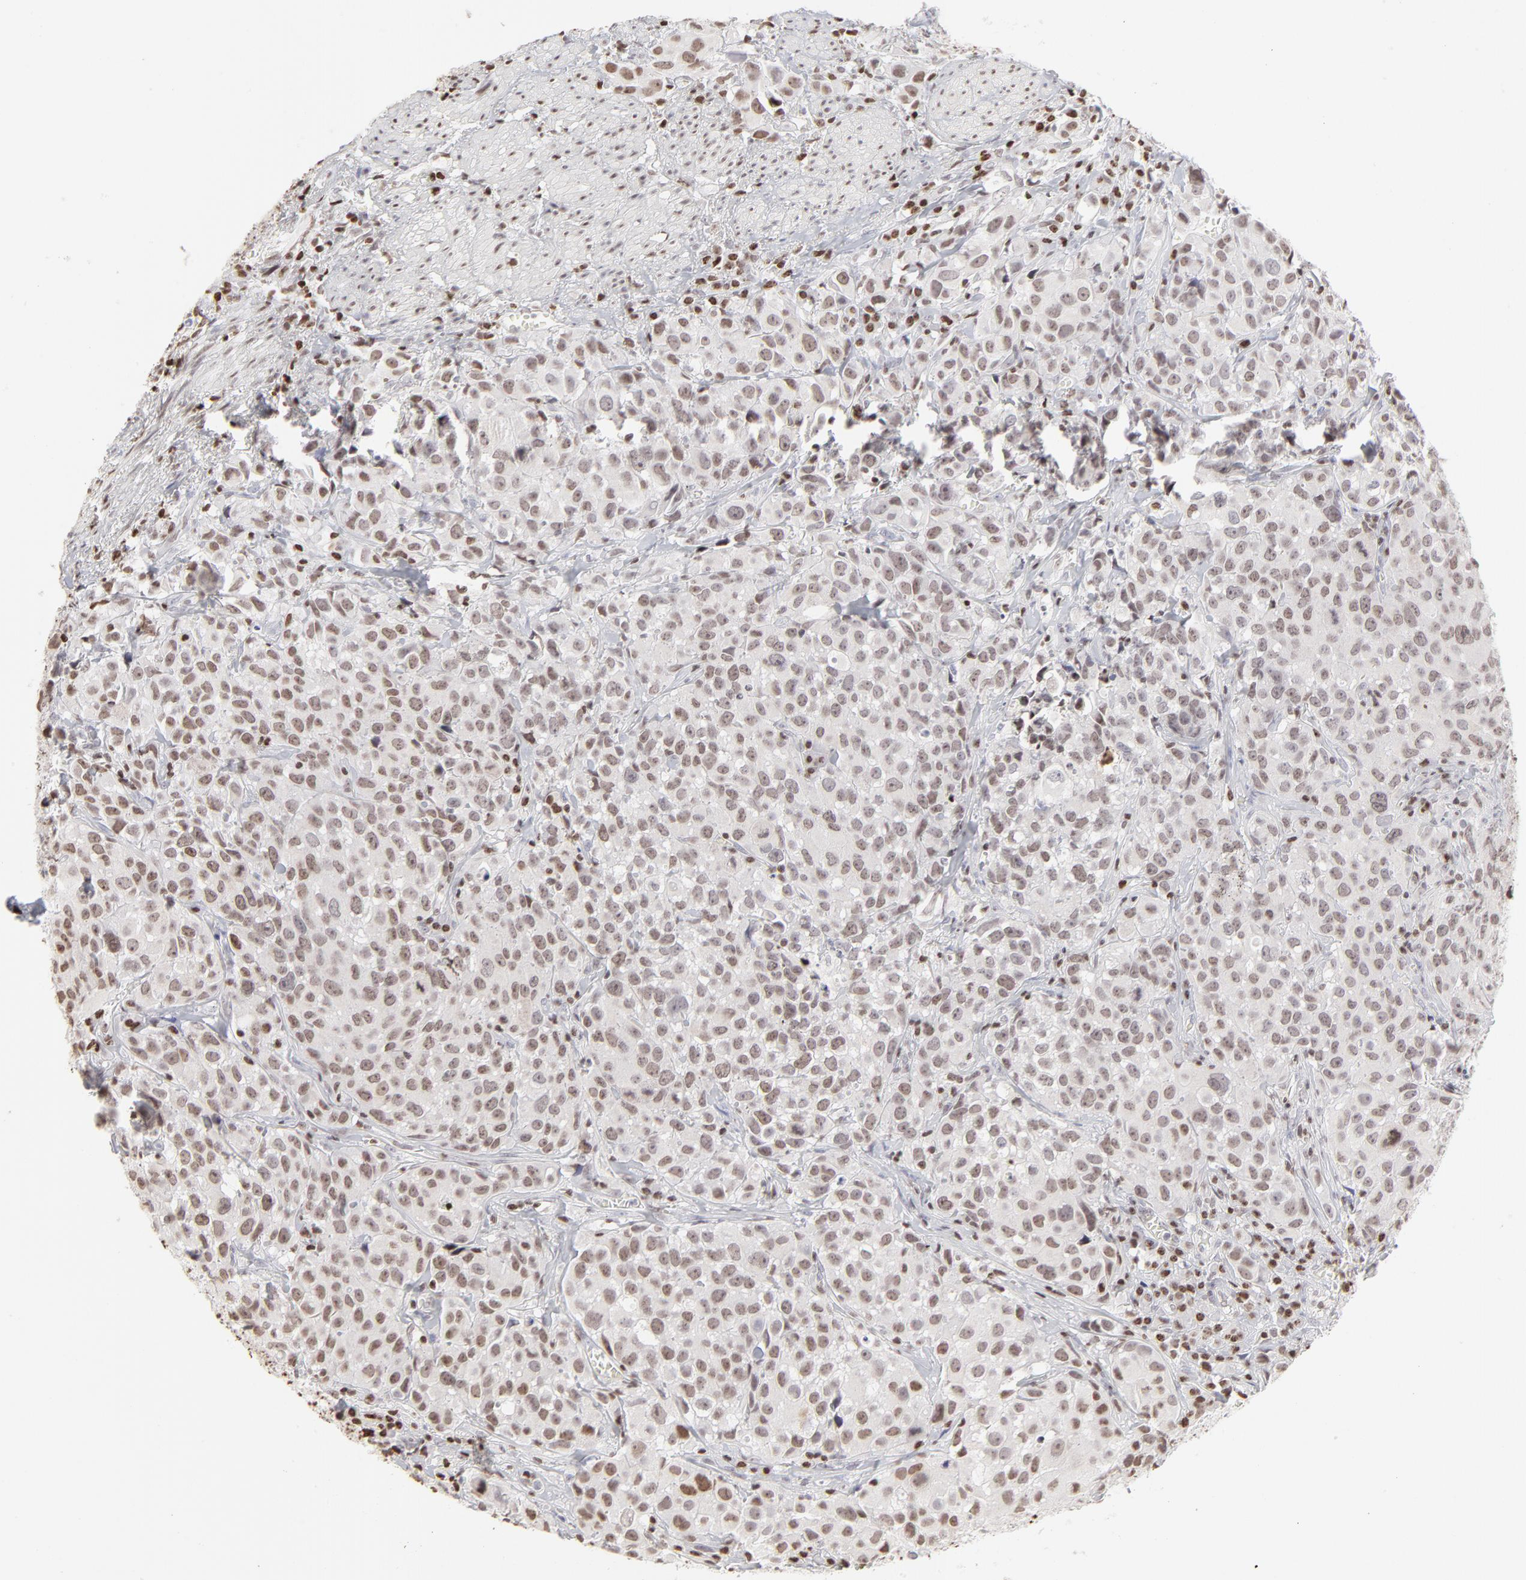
{"staining": {"intensity": "weak", "quantity": "<25%", "location": "nuclear"}, "tissue": "urothelial cancer", "cell_type": "Tumor cells", "image_type": "cancer", "snomed": [{"axis": "morphology", "description": "Urothelial carcinoma, High grade"}, {"axis": "topography", "description": "Urinary bladder"}], "caption": "Tumor cells are negative for protein expression in human urothelial cancer. (DAB (3,3'-diaminobenzidine) immunohistochemistry with hematoxylin counter stain).", "gene": "PARP1", "patient": {"sex": "female", "age": 75}}